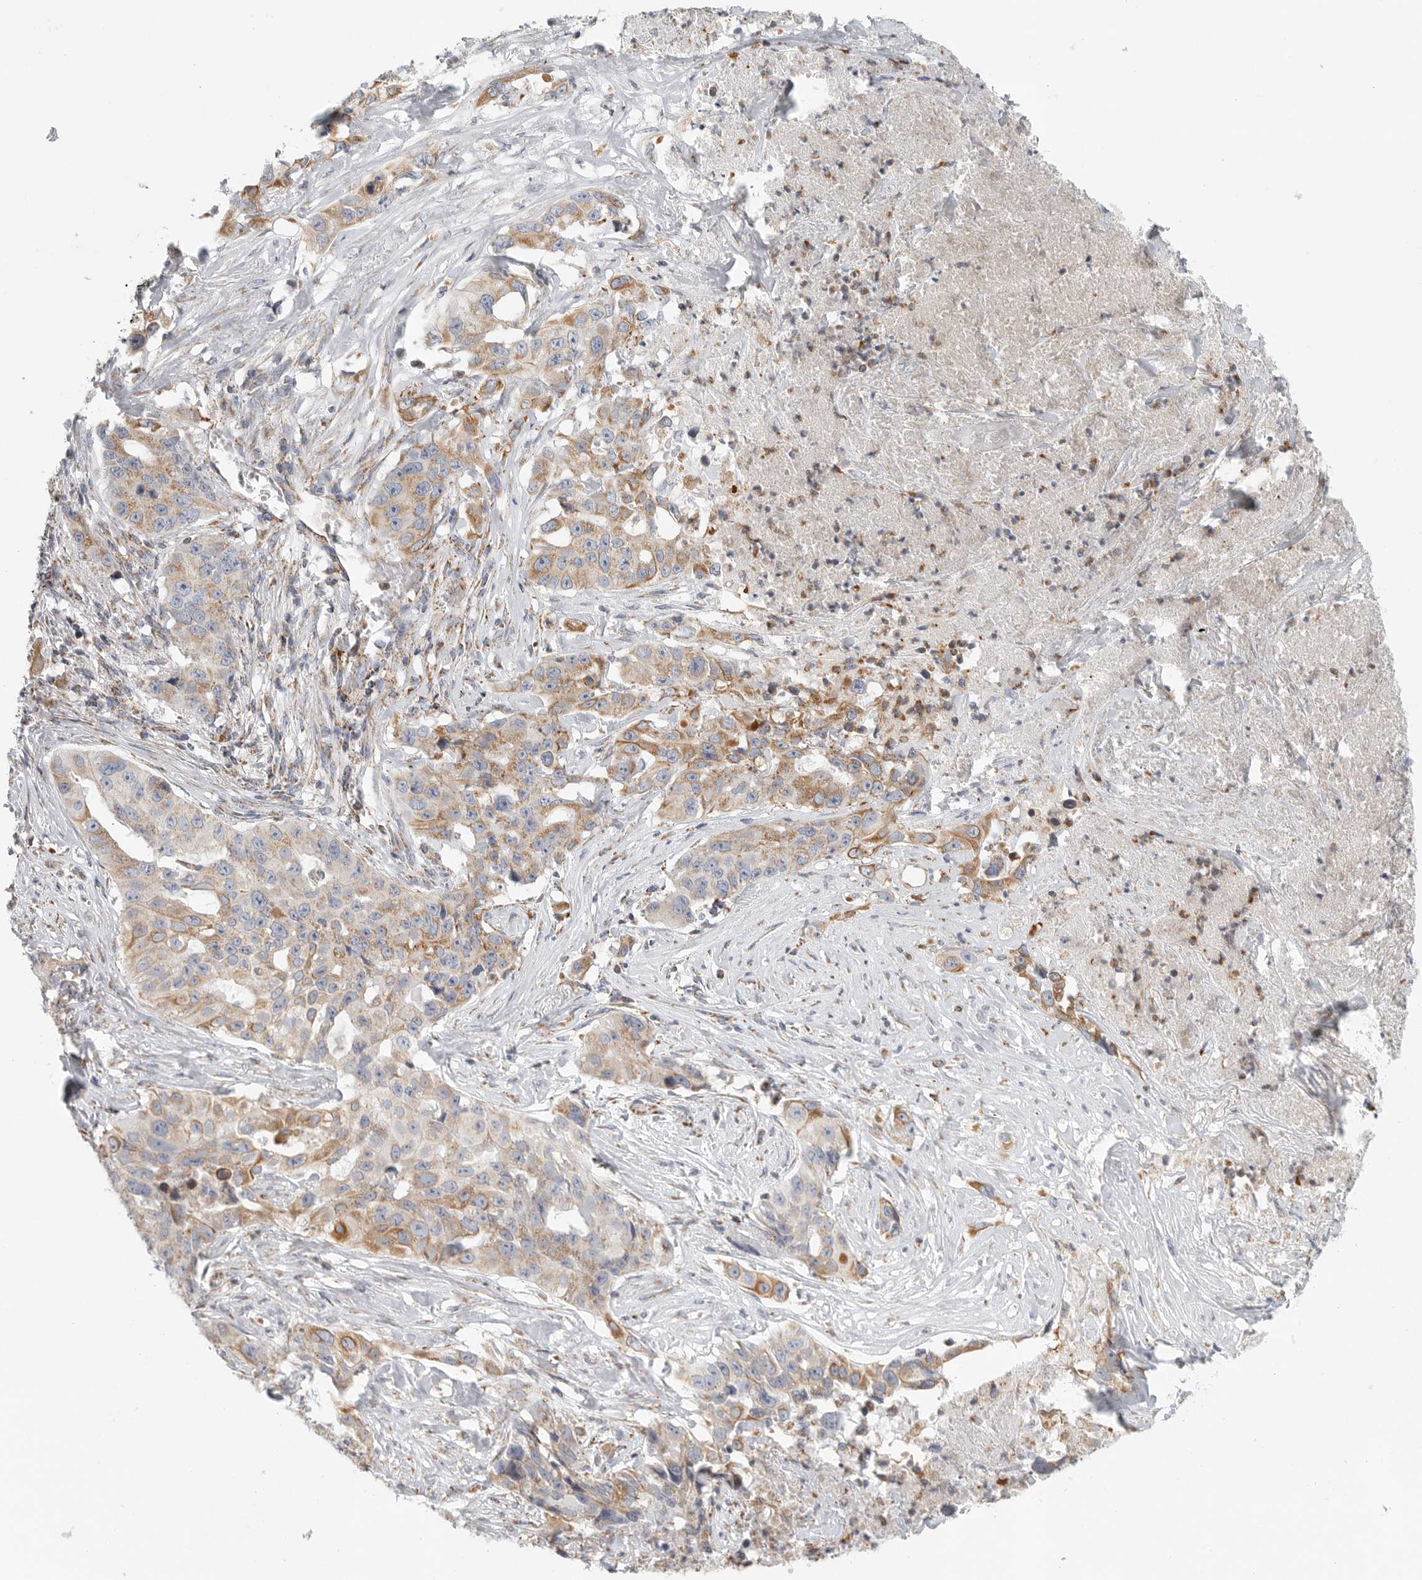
{"staining": {"intensity": "moderate", "quantity": ">75%", "location": "cytoplasmic/membranous"}, "tissue": "lung cancer", "cell_type": "Tumor cells", "image_type": "cancer", "snomed": [{"axis": "morphology", "description": "Adenocarcinoma, NOS"}, {"axis": "topography", "description": "Lung"}], "caption": "A brown stain labels moderate cytoplasmic/membranous expression of a protein in human lung adenocarcinoma tumor cells.", "gene": "SLC25A26", "patient": {"sex": "female", "age": 51}}